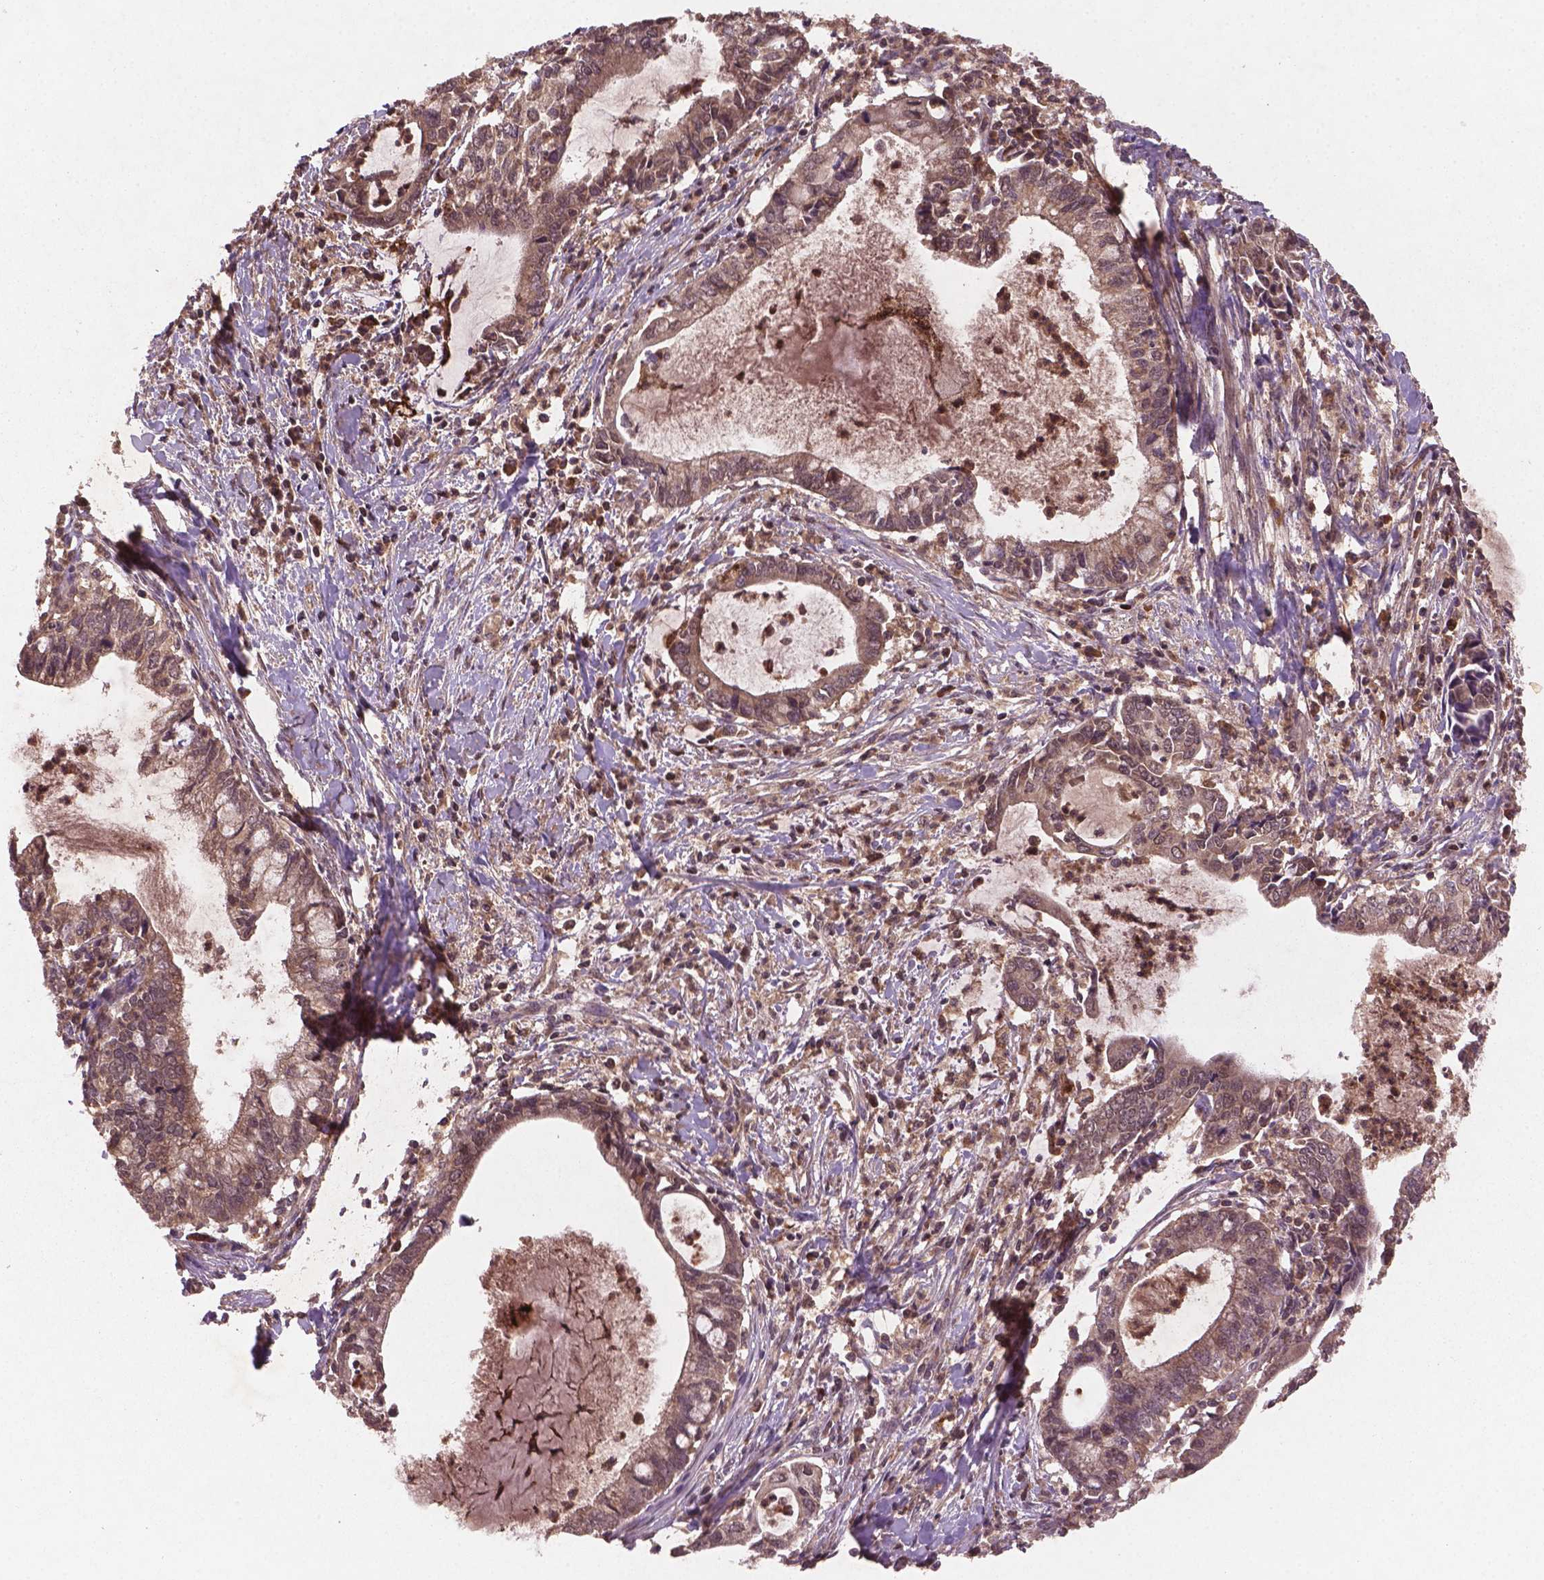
{"staining": {"intensity": "weak", "quantity": ">75%", "location": "cytoplasmic/membranous,nuclear"}, "tissue": "cervical cancer", "cell_type": "Tumor cells", "image_type": "cancer", "snomed": [{"axis": "morphology", "description": "Adenocarcinoma, NOS"}, {"axis": "topography", "description": "Cervix"}], "caption": "A brown stain highlights weak cytoplasmic/membranous and nuclear positivity of a protein in adenocarcinoma (cervical) tumor cells.", "gene": "NIPAL2", "patient": {"sex": "female", "age": 42}}